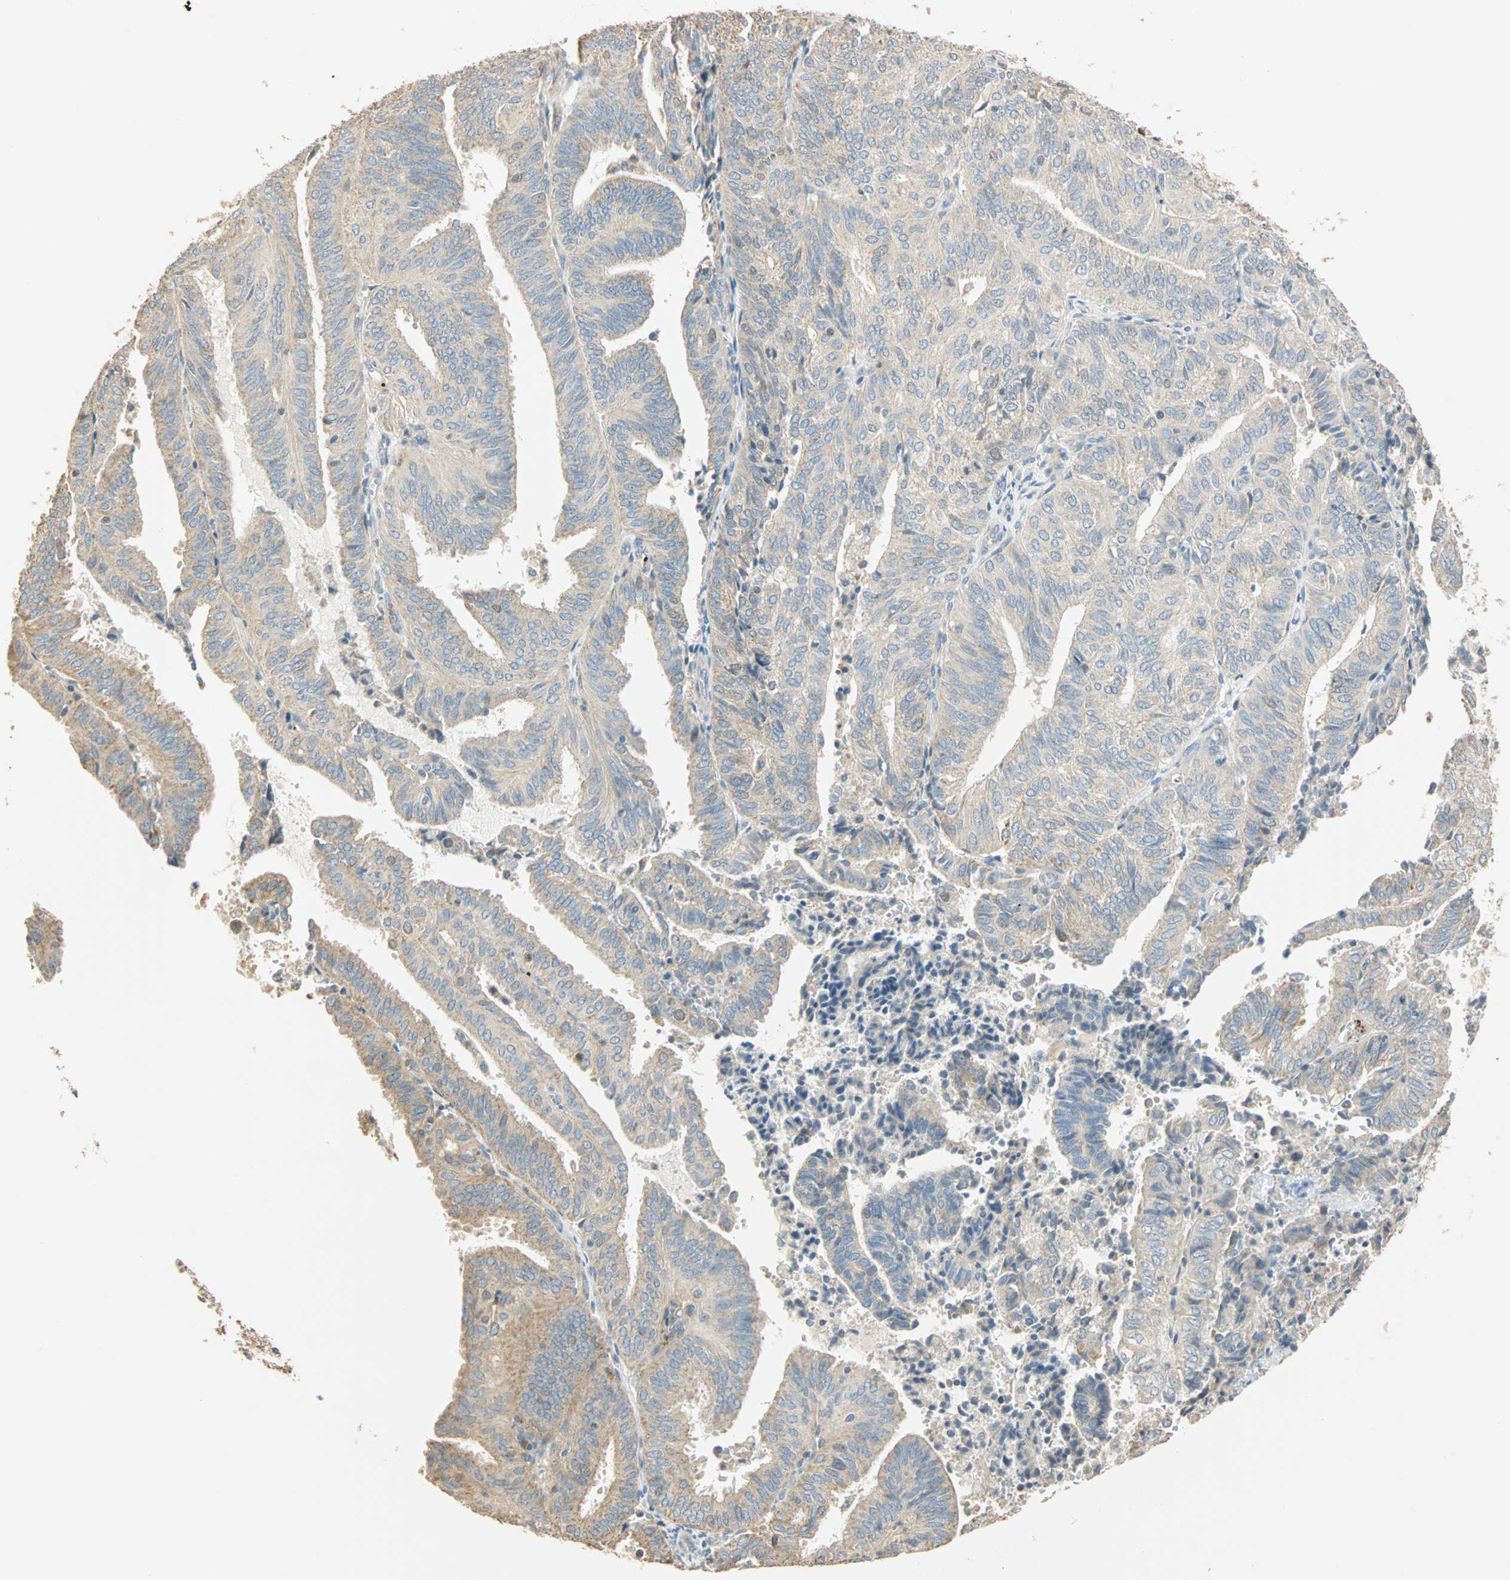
{"staining": {"intensity": "weak", "quantity": ">75%", "location": "cytoplasmic/membranous"}, "tissue": "endometrial cancer", "cell_type": "Tumor cells", "image_type": "cancer", "snomed": [{"axis": "morphology", "description": "Adenocarcinoma, NOS"}, {"axis": "topography", "description": "Uterus"}], "caption": "Endometrial adenocarcinoma stained with a brown dye displays weak cytoplasmic/membranous positive positivity in approximately >75% of tumor cells.", "gene": "RAD18", "patient": {"sex": "female", "age": 60}}